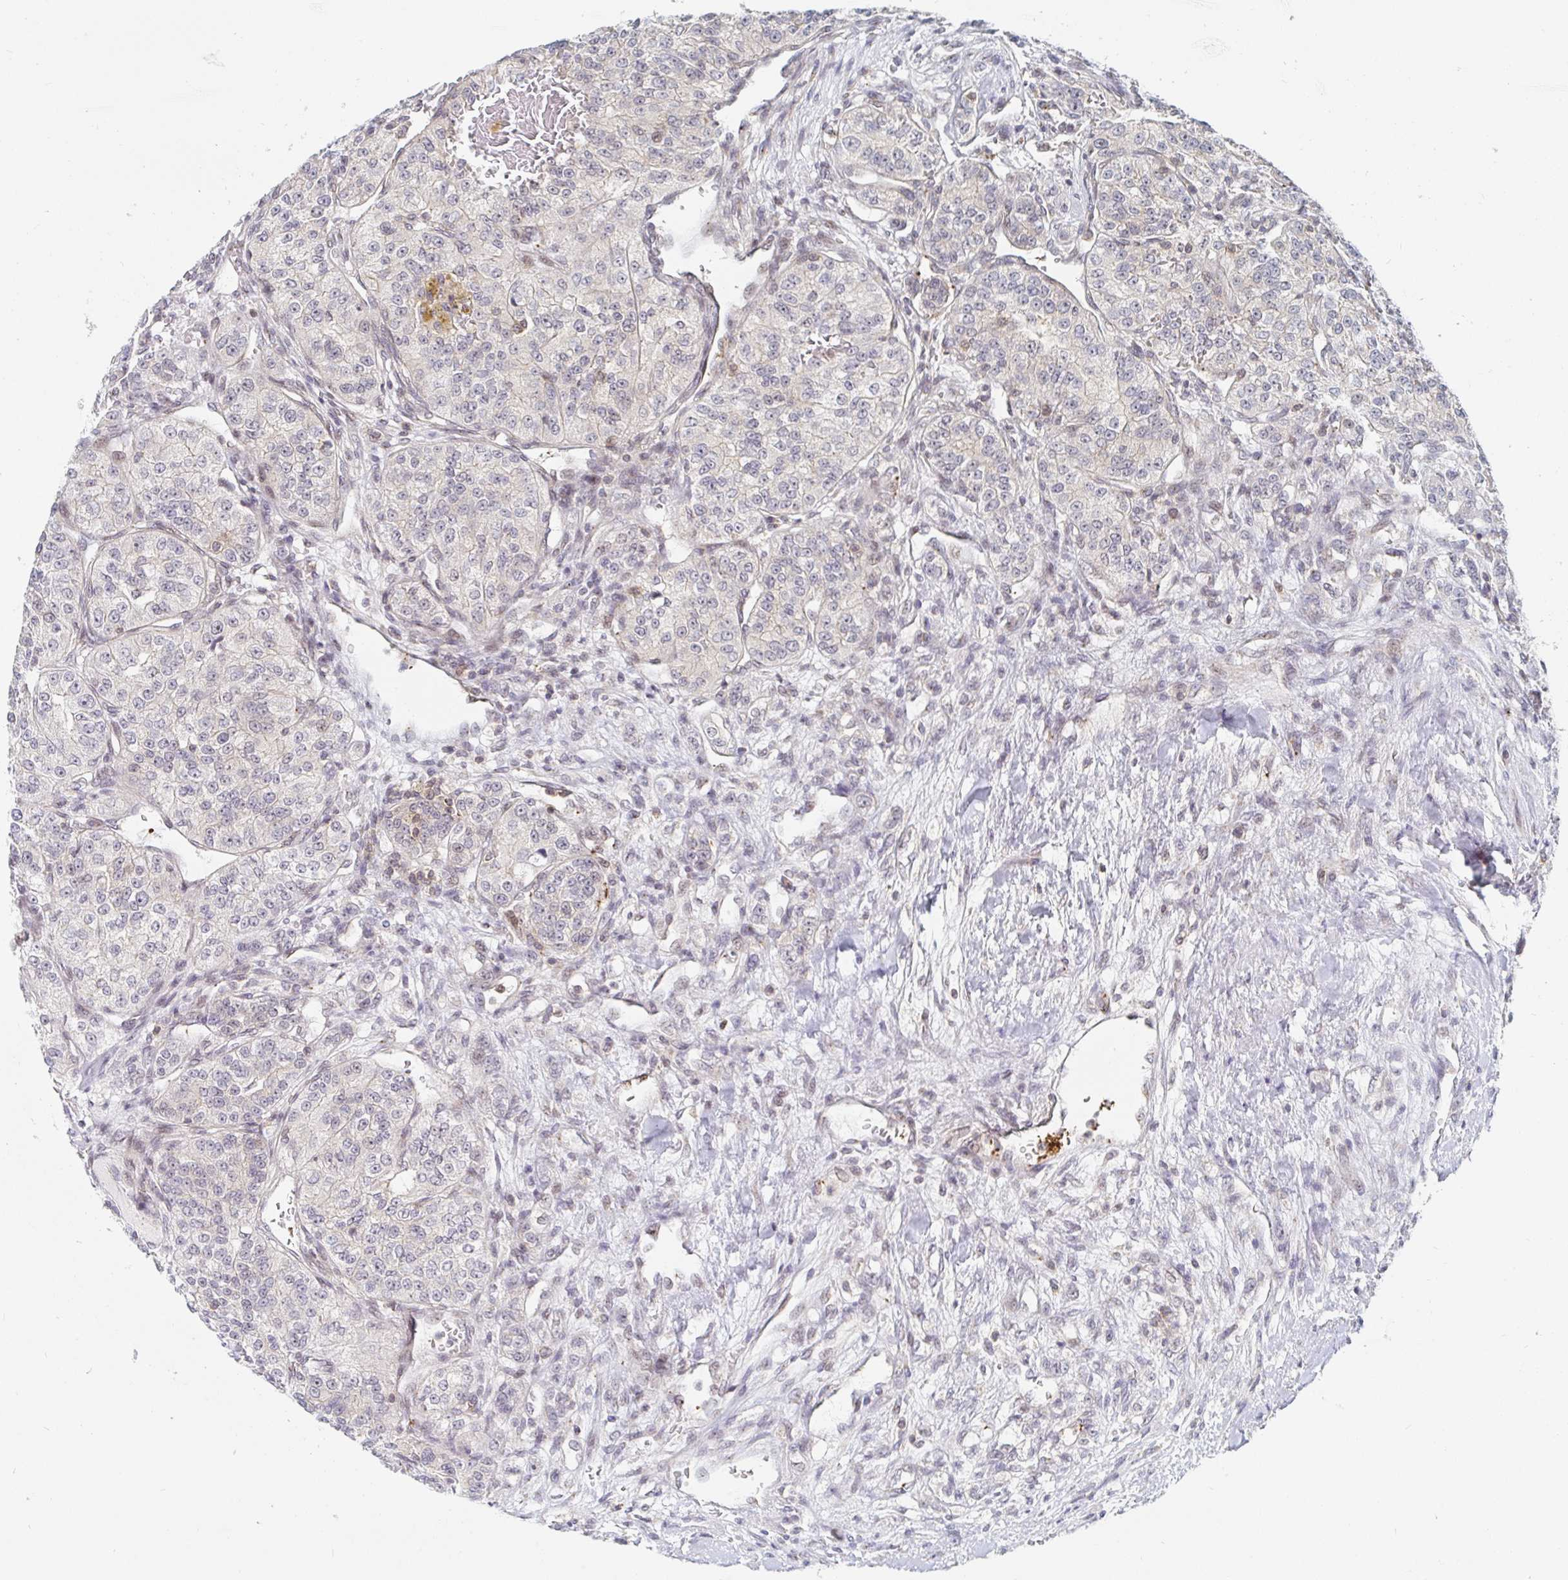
{"staining": {"intensity": "negative", "quantity": "none", "location": "none"}, "tissue": "renal cancer", "cell_type": "Tumor cells", "image_type": "cancer", "snomed": [{"axis": "morphology", "description": "Adenocarcinoma, NOS"}, {"axis": "topography", "description": "Kidney"}], "caption": "Tumor cells are negative for brown protein staining in renal cancer (adenocarcinoma).", "gene": "CHD2", "patient": {"sex": "female", "age": 63}}